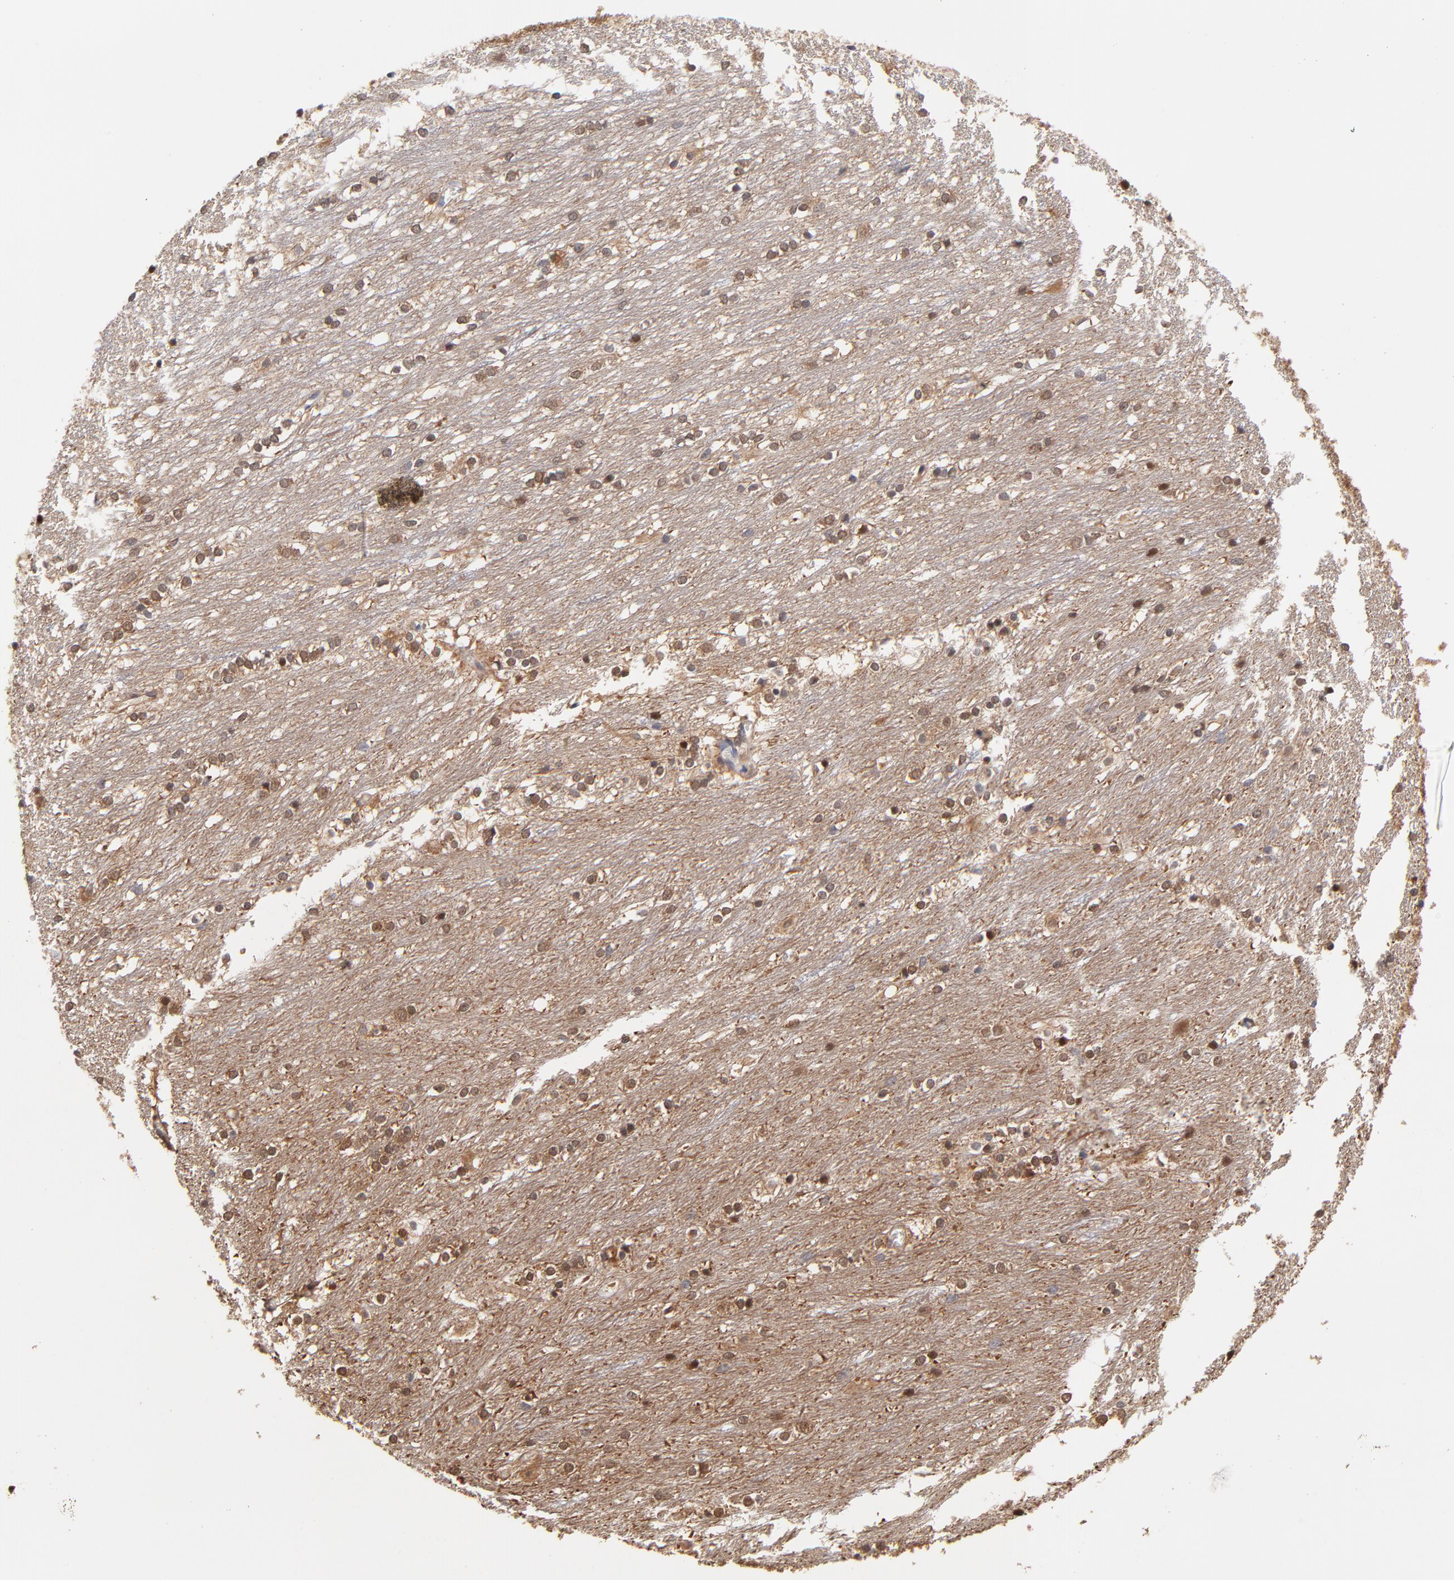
{"staining": {"intensity": "negative", "quantity": "none", "location": "none"}, "tissue": "caudate", "cell_type": "Glial cells", "image_type": "normal", "snomed": [{"axis": "morphology", "description": "Normal tissue, NOS"}, {"axis": "topography", "description": "Lateral ventricle wall"}], "caption": "This is an immunohistochemistry micrograph of unremarkable caudate. There is no expression in glial cells.", "gene": "PCMT1", "patient": {"sex": "female", "age": 19}}